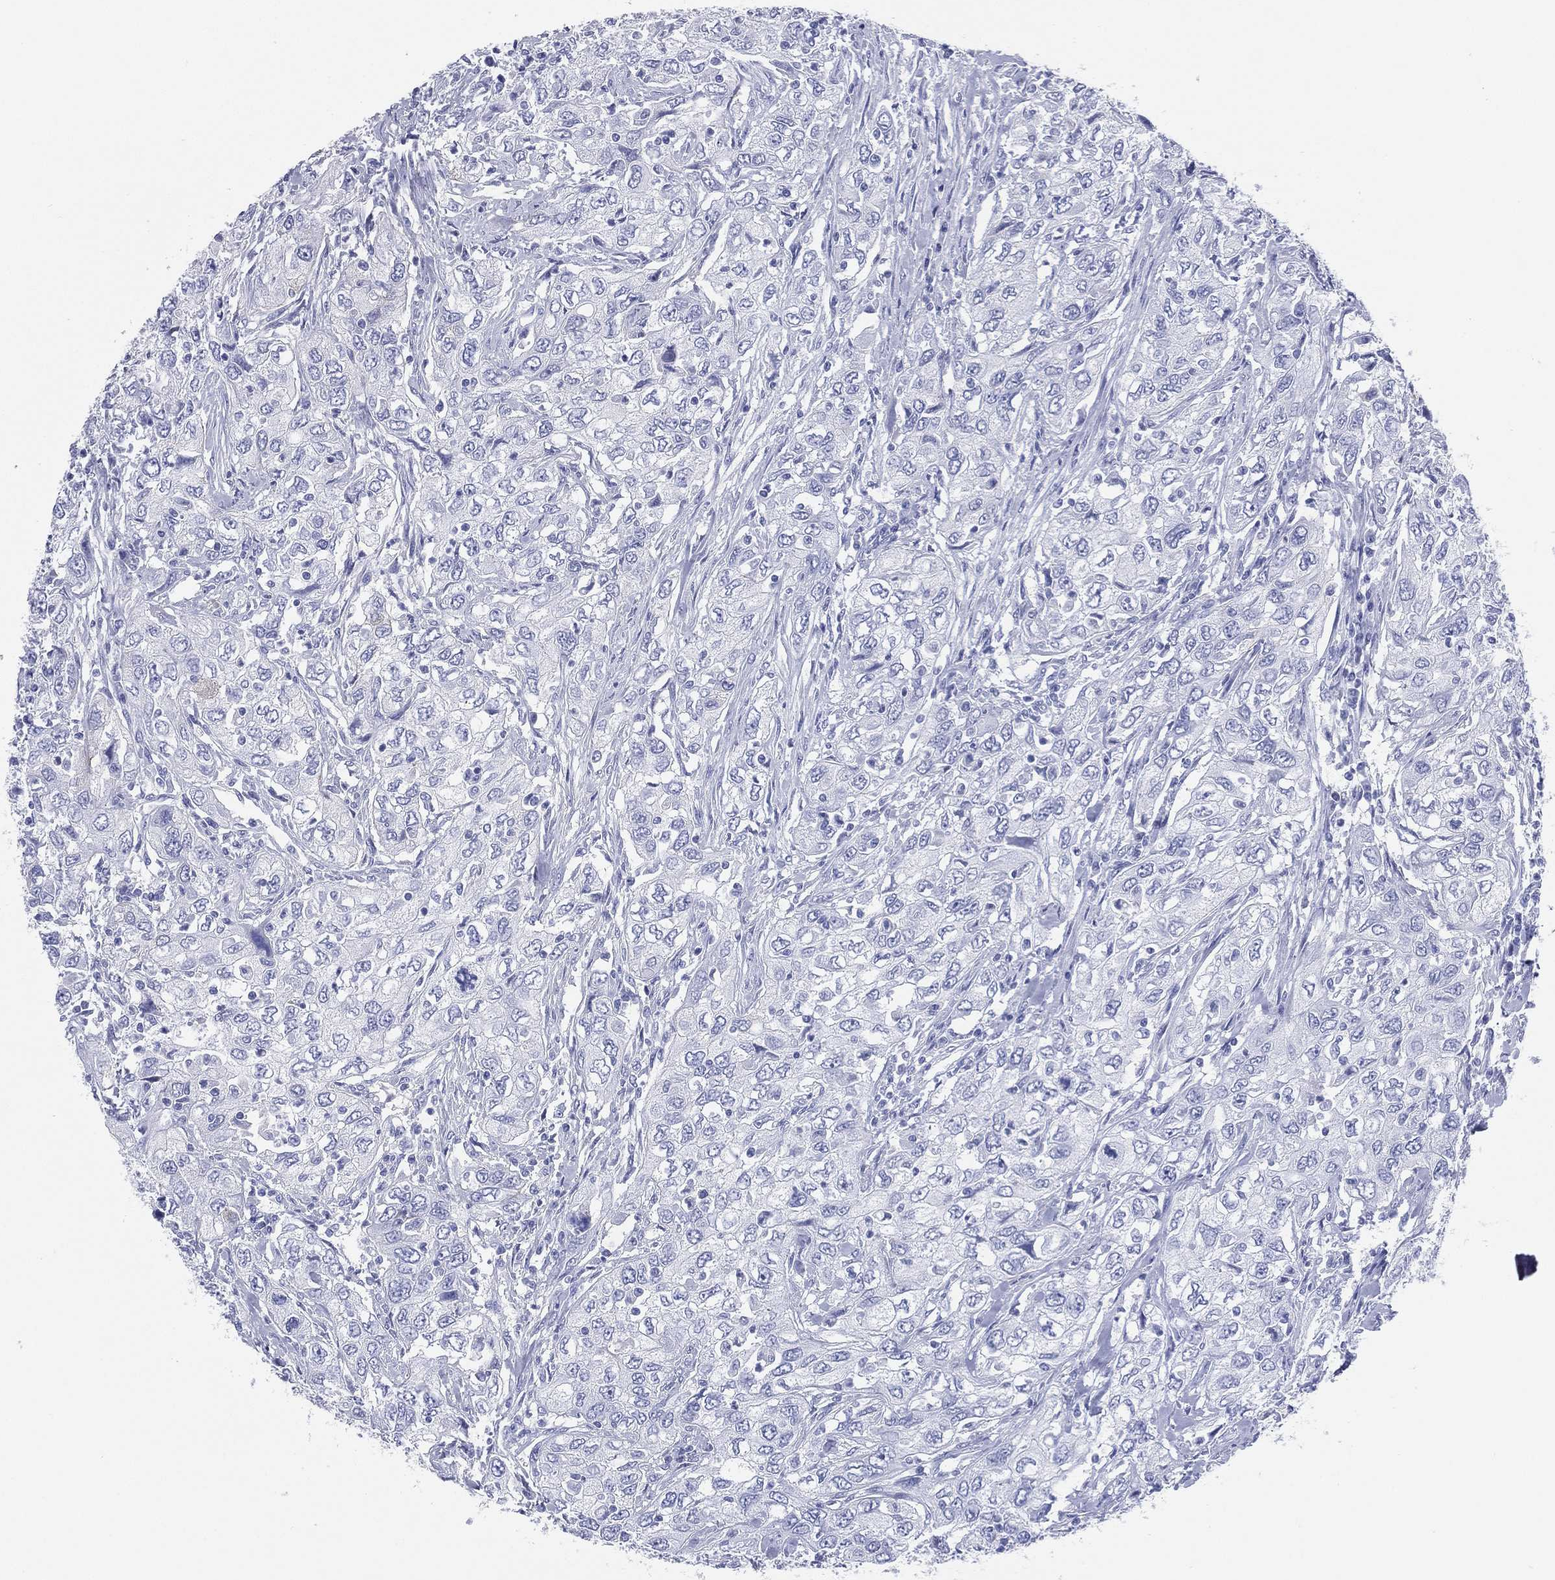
{"staining": {"intensity": "negative", "quantity": "none", "location": "none"}, "tissue": "urothelial cancer", "cell_type": "Tumor cells", "image_type": "cancer", "snomed": [{"axis": "morphology", "description": "Urothelial carcinoma, High grade"}, {"axis": "topography", "description": "Urinary bladder"}], "caption": "The image demonstrates no significant staining in tumor cells of urothelial carcinoma (high-grade). Nuclei are stained in blue.", "gene": "CD79A", "patient": {"sex": "male", "age": 76}}